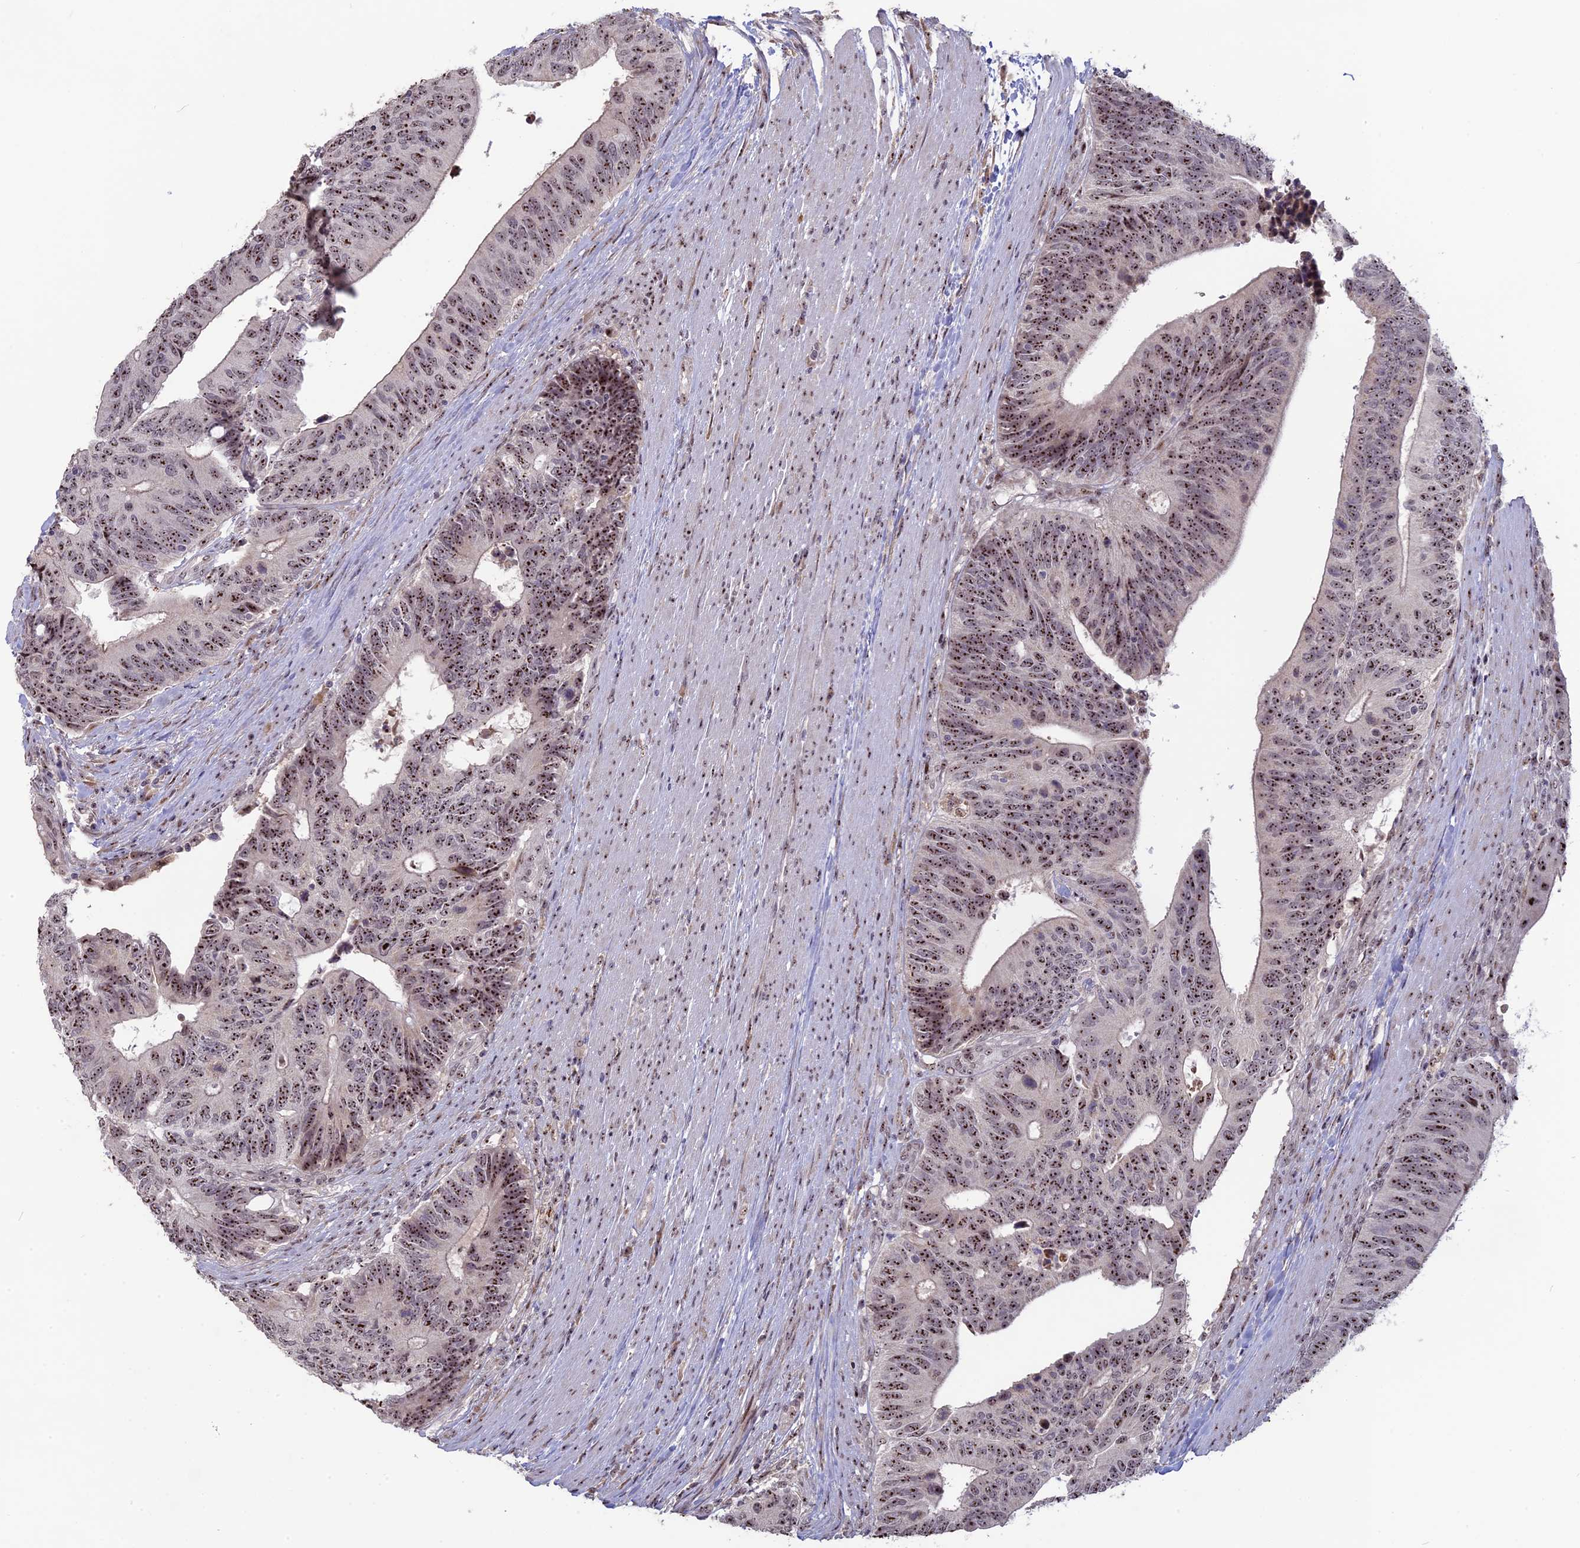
{"staining": {"intensity": "strong", "quantity": ">75%", "location": "nuclear"}, "tissue": "colorectal cancer", "cell_type": "Tumor cells", "image_type": "cancer", "snomed": [{"axis": "morphology", "description": "Adenocarcinoma, NOS"}, {"axis": "topography", "description": "Colon"}], "caption": "This is a micrograph of immunohistochemistry (IHC) staining of adenocarcinoma (colorectal), which shows strong positivity in the nuclear of tumor cells.", "gene": "FAM131A", "patient": {"sex": "male", "age": 87}}